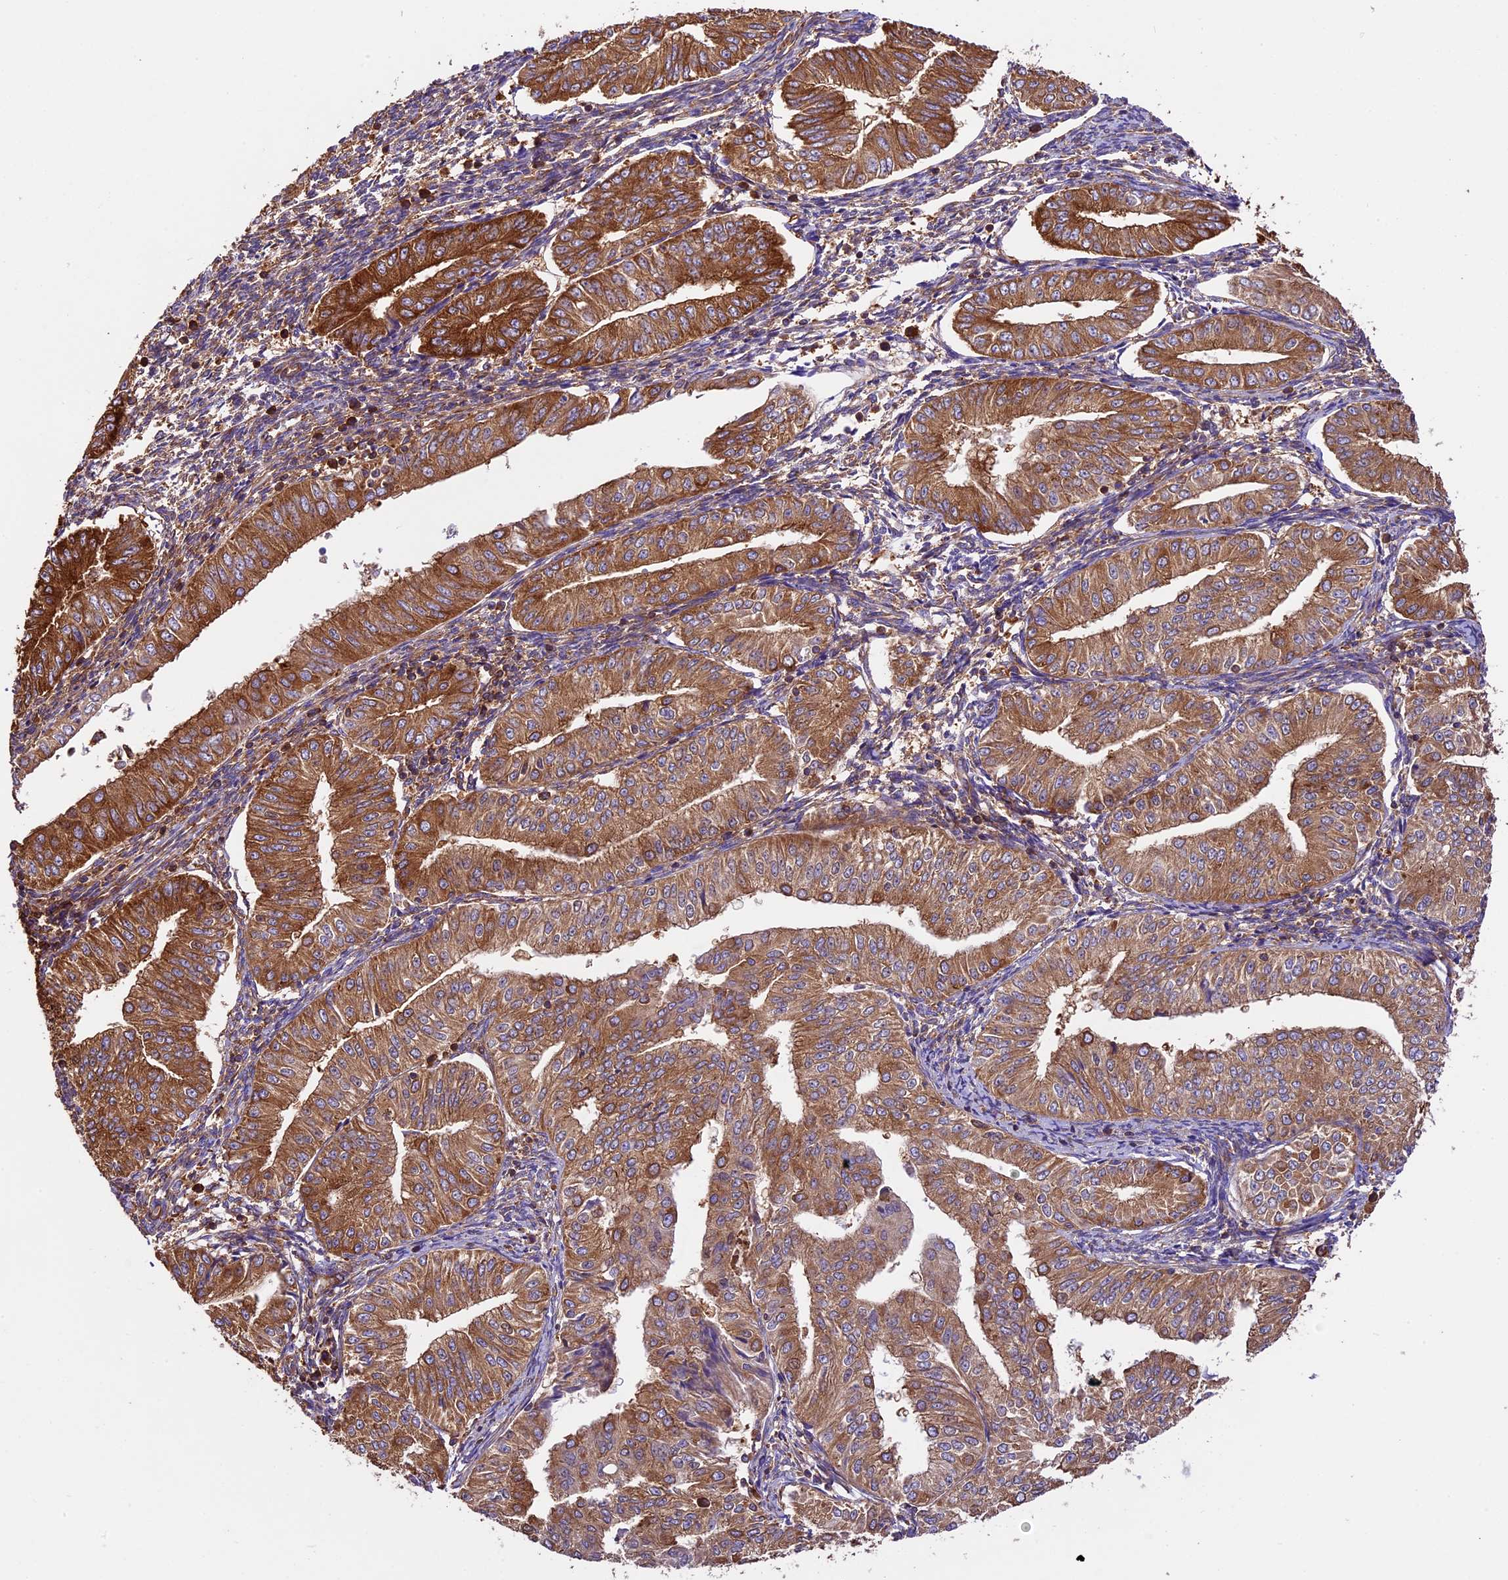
{"staining": {"intensity": "moderate", "quantity": ">75%", "location": "cytoplasmic/membranous"}, "tissue": "endometrial cancer", "cell_type": "Tumor cells", "image_type": "cancer", "snomed": [{"axis": "morphology", "description": "Normal tissue, NOS"}, {"axis": "morphology", "description": "Adenocarcinoma, NOS"}, {"axis": "topography", "description": "Endometrium"}], "caption": "Immunohistochemical staining of endometrial adenocarcinoma demonstrates moderate cytoplasmic/membranous protein staining in about >75% of tumor cells.", "gene": "KARS1", "patient": {"sex": "female", "age": 53}}